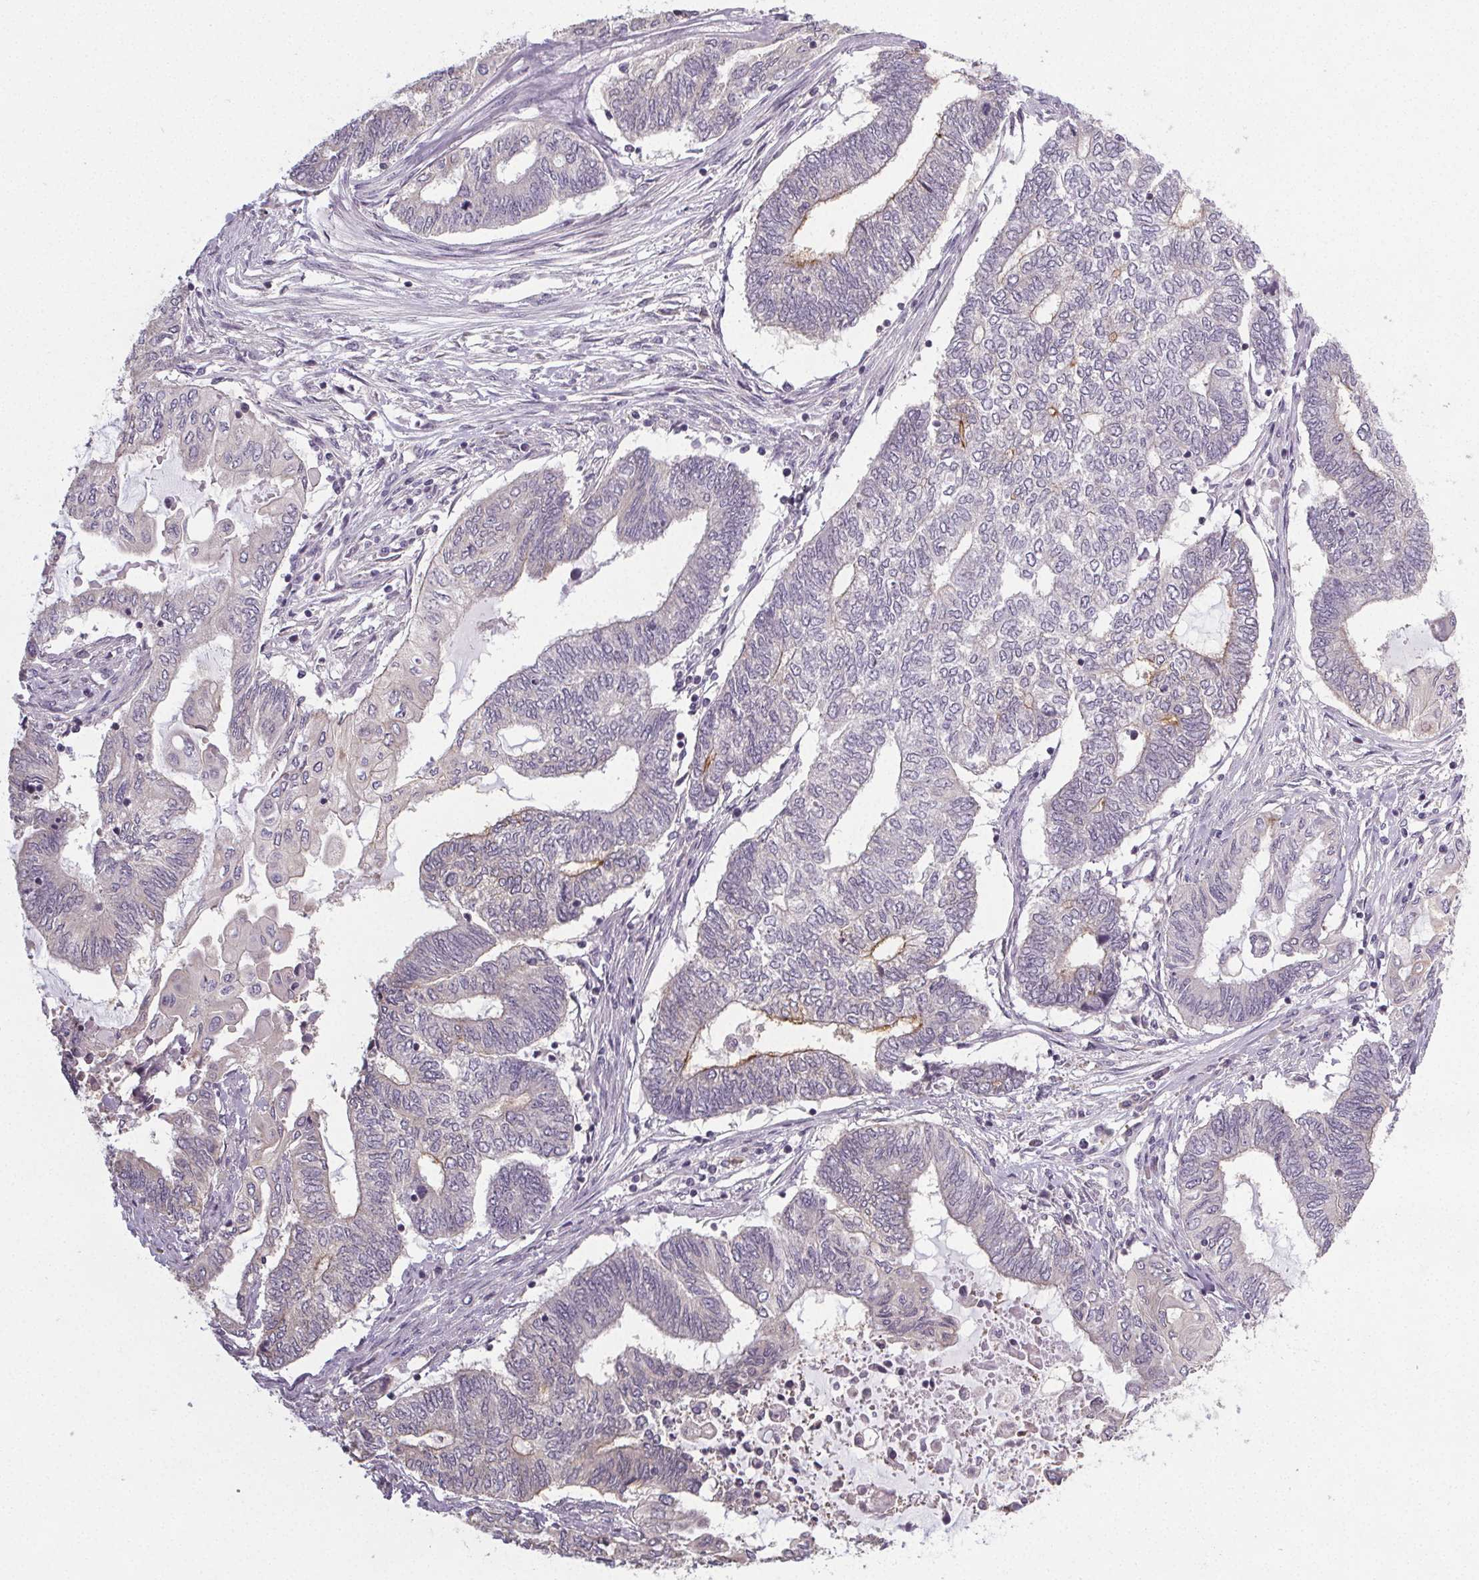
{"staining": {"intensity": "weak", "quantity": "<25%", "location": "cytoplasmic/membranous"}, "tissue": "endometrial cancer", "cell_type": "Tumor cells", "image_type": "cancer", "snomed": [{"axis": "morphology", "description": "Adenocarcinoma, NOS"}, {"axis": "topography", "description": "Uterus"}, {"axis": "topography", "description": "Endometrium"}], "caption": "Human endometrial cancer stained for a protein using immunohistochemistry reveals no expression in tumor cells.", "gene": "SLC26A2", "patient": {"sex": "female", "age": 70}}